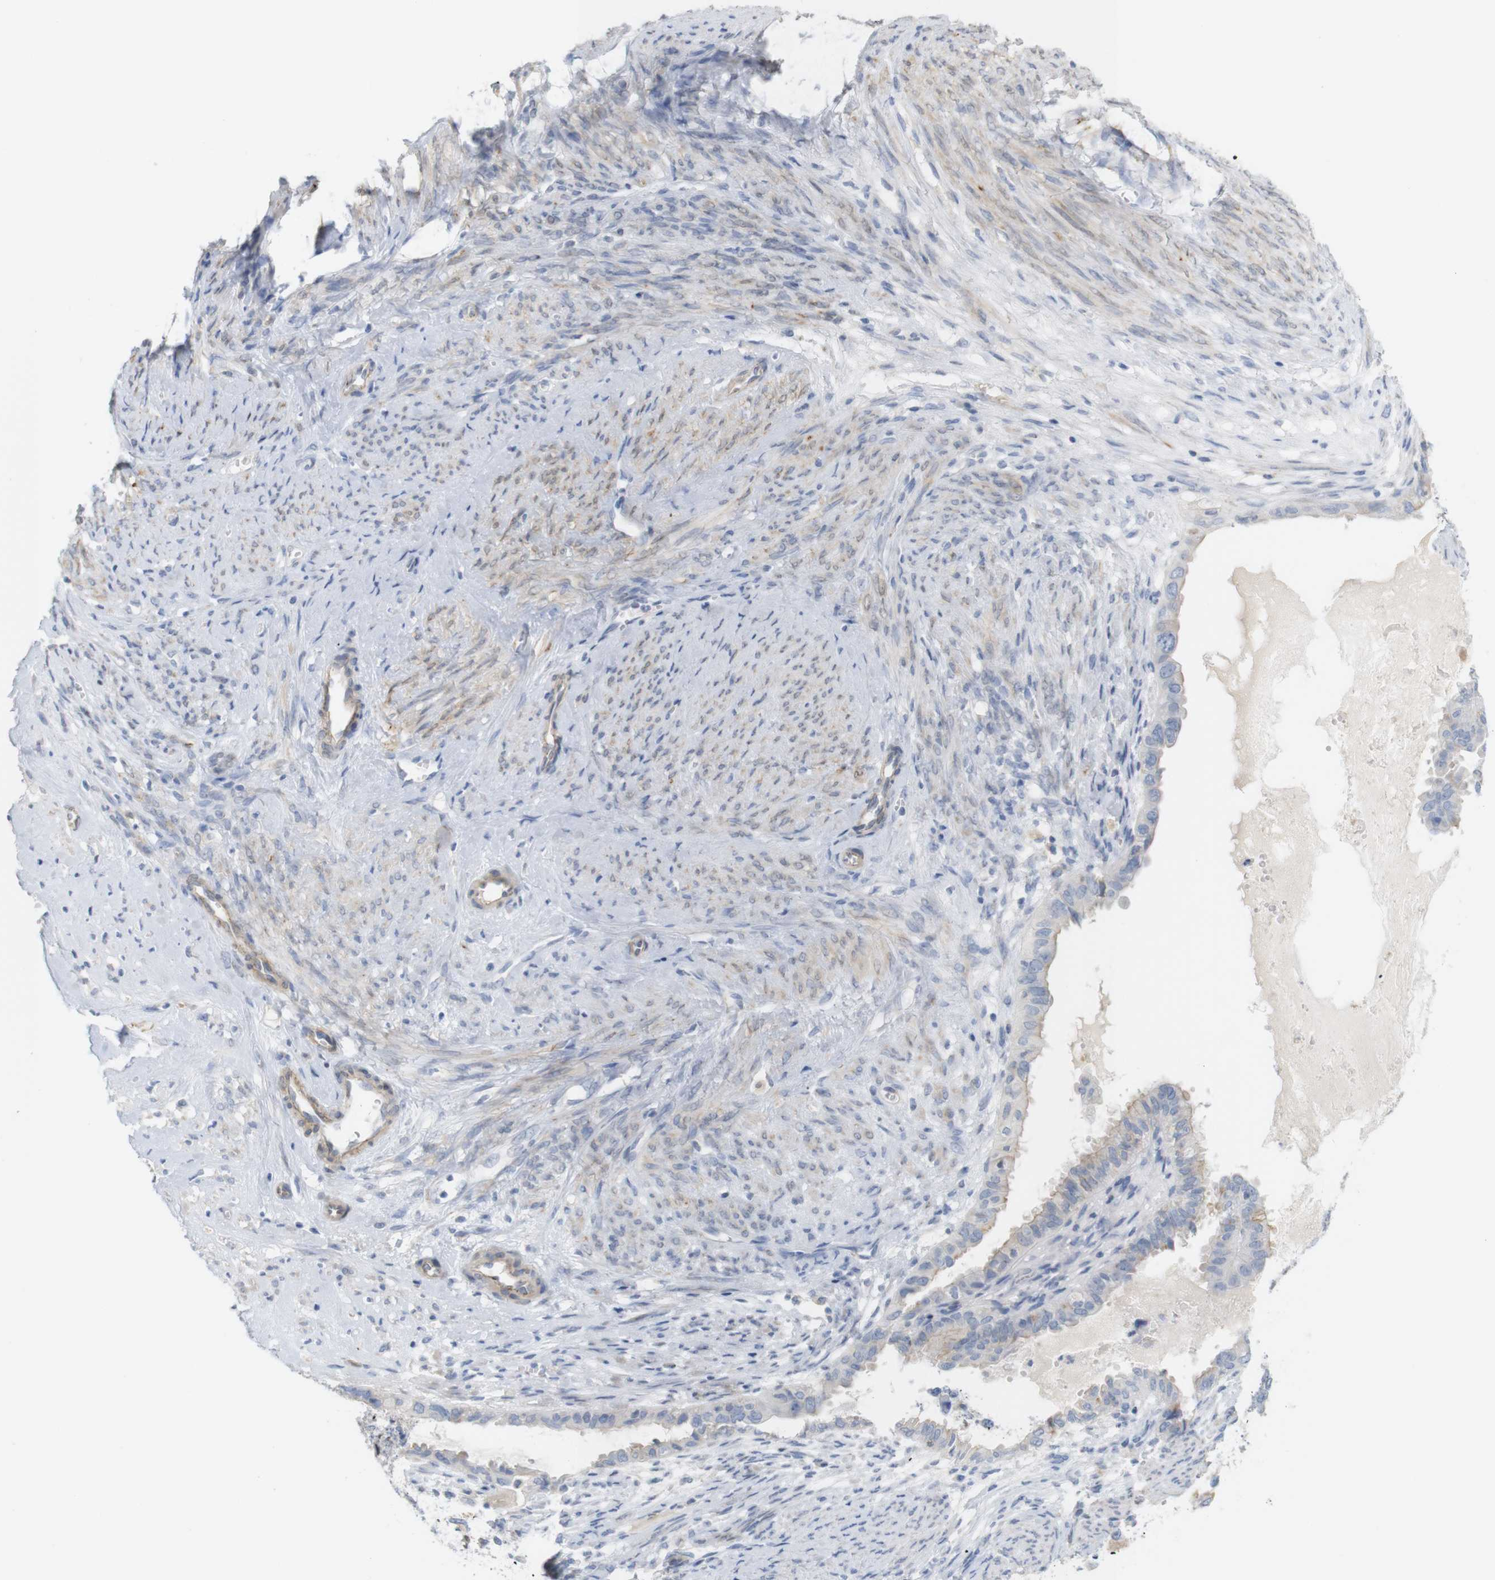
{"staining": {"intensity": "weak", "quantity": "25%-75%", "location": "cytoplasmic/membranous"}, "tissue": "cervical cancer", "cell_type": "Tumor cells", "image_type": "cancer", "snomed": [{"axis": "morphology", "description": "Normal tissue, NOS"}, {"axis": "morphology", "description": "Adenocarcinoma, NOS"}, {"axis": "topography", "description": "Cervix"}, {"axis": "topography", "description": "Endometrium"}], "caption": "A low amount of weak cytoplasmic/membranous expression is seen in about 25%-75% of tumor cells in cervical cancer (adenocarcinoma) tissue. The staining was performed using DAB to visualize the protein expression in brown, while the nuclei were stained in blue with hematoxylin (Magnification: 20x).", "gene": "ITPR1", "patient": {"sex": "female", "age": 86}}